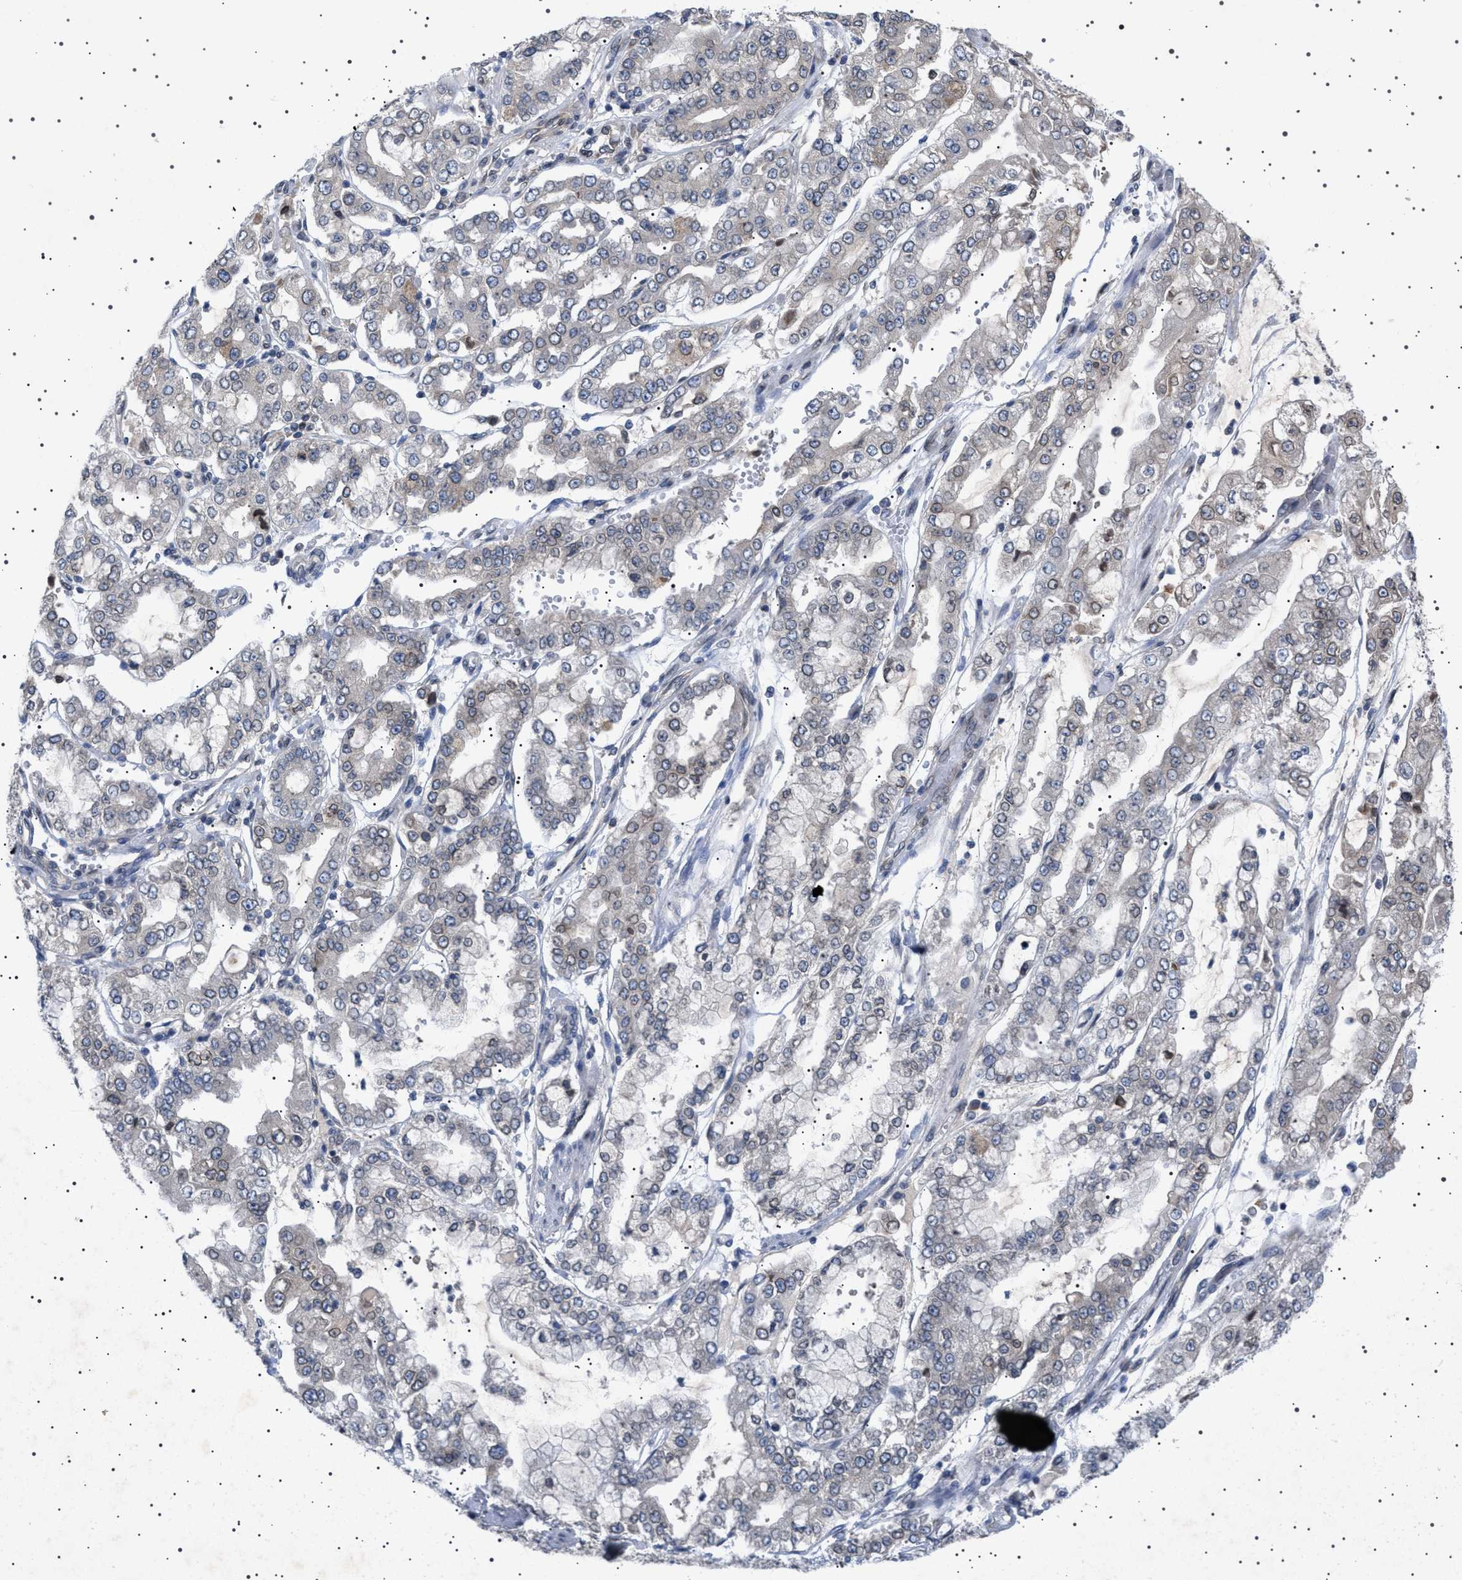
{"staining": {"intensity": "moderate", "quantity": "25%-75%", "location": "cytoplasmic/membranous,nuclear"}, "tissue": "stomach cancer", "cell_type": "Tumor cells", "image_type": "cancer", "snomed": [{"axis": "morphology", "description": "Adenocarcinoma, NOS"}, {"axis": "topography", "description": "Stomach"}], "caption": "Stomach cancer stained with DAB (3,3'-diaminobenzidine) IHC exhibits medium levels of moderate cytoplasmic/membranous and nuclear positivity in approximately 25%-75% of tumor cells. (DAB IHC, brown staining for protein, blue staining for nuclei).", "gene": "NUP93", "patient": {"sex": "male", "age": 76}}